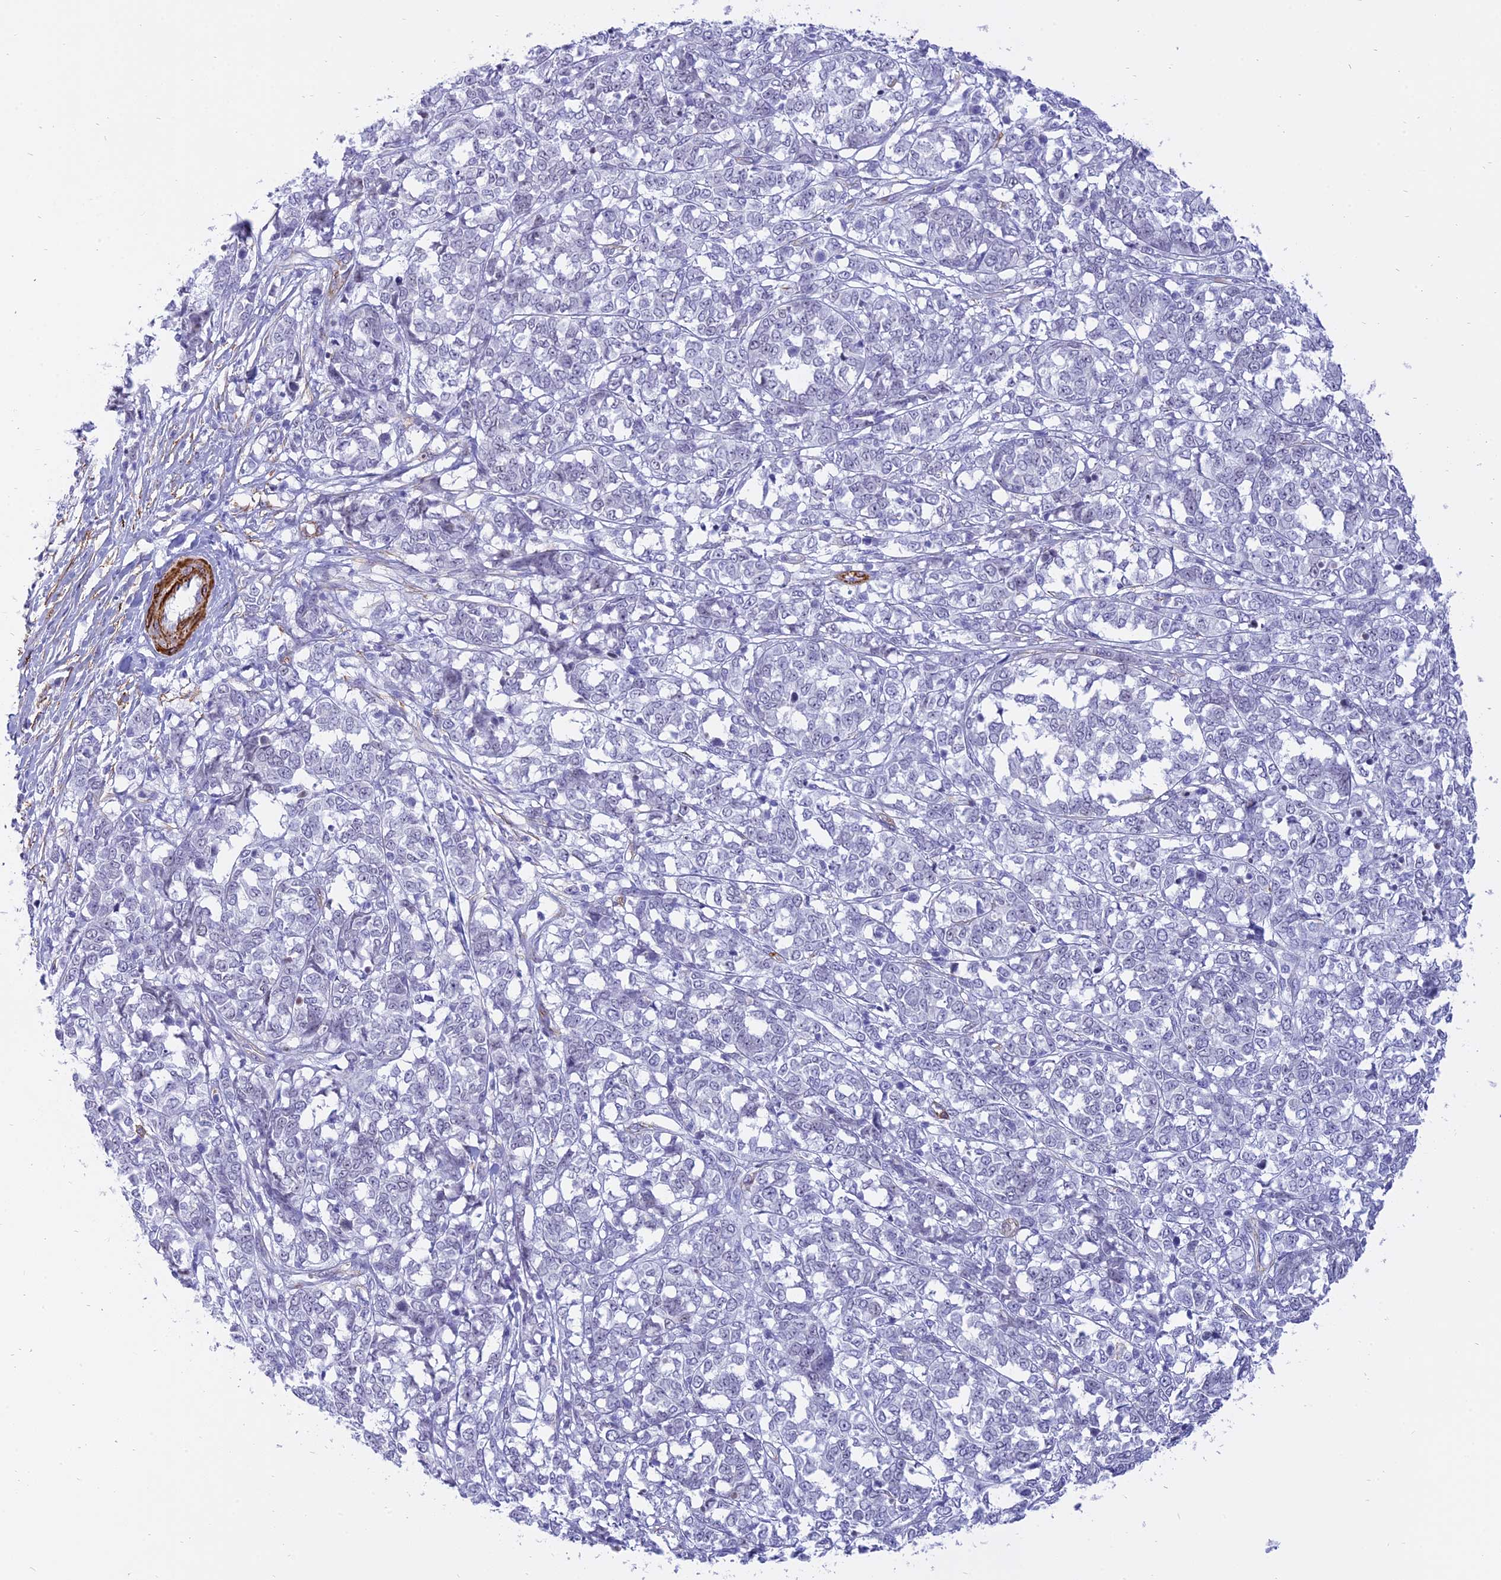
{"staining": {"intensity": "negative", "quantity": "none", "location": "none"}, "tissue": "melanoma", "cell_type": "Tumor cells", "image_type": "cancer", "snomed": [{"axis": "morphology", "description": "Malignant melanoma, NOS"}, {"axis": "topography", "description": "Skin"}], "caption": "An image of malignant melanoma stained for a protein shows no brown staining in tumor cells.", "gene": "CENPV", "patient": {"sex": "female", "age": 72}}